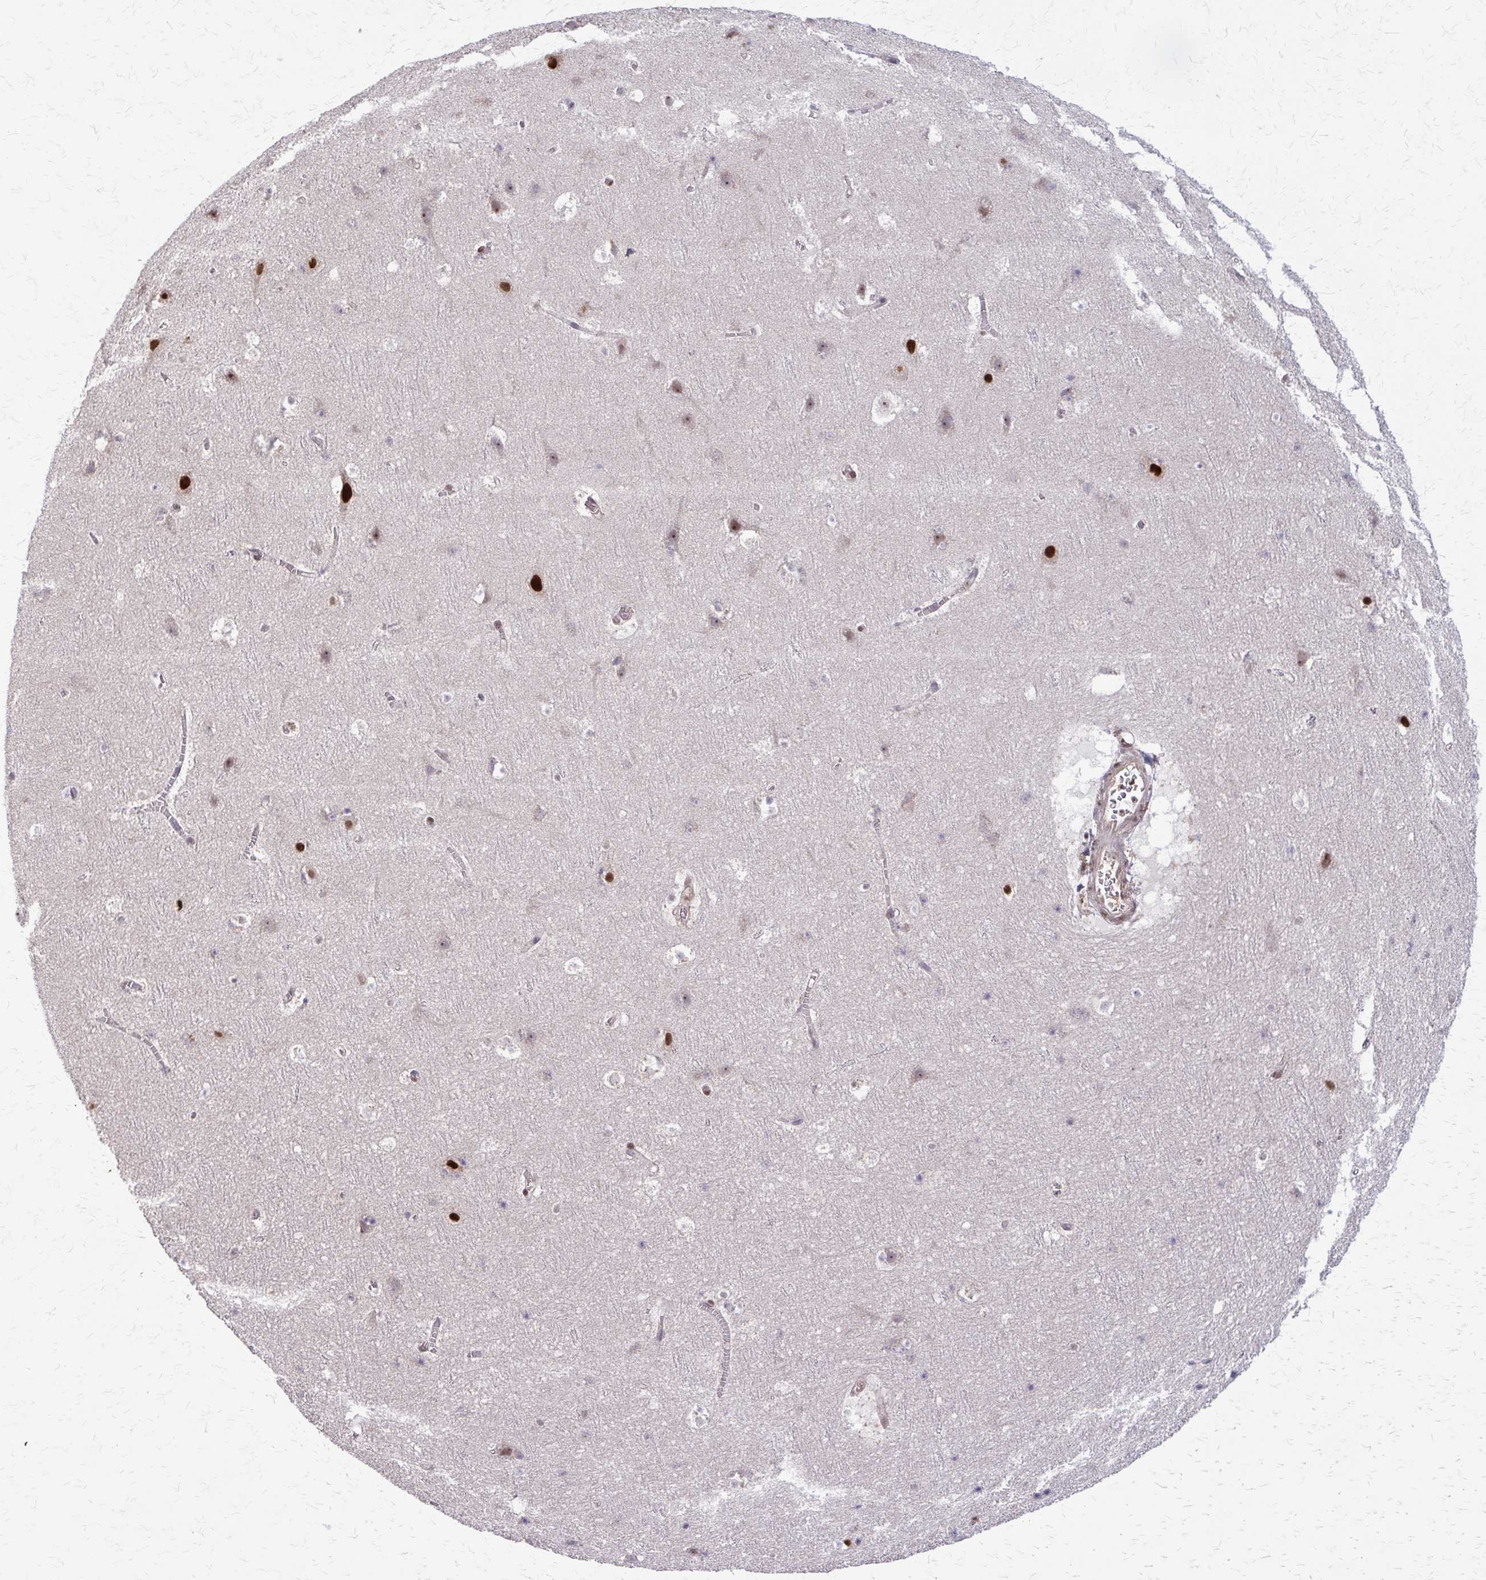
{"staining": {"intensity": "moderate", "quantity": "25%-75%", "location": "nuclear"}, "tissue": "cerebral cortex", "cell_type": "Endothelial cells", "image_type": "normal", "snomed": [{"axis": "morphology", "description": "Normal tissue, NOS"}, {"axis": "topography", "description": "Cerebral cortex"}], "caption": "This histopathology image demonstrates benign cerebral cortex stained with immunohistochemistry to label a protein in brown. The nuclear of endothelial cells show moderate positivity for the protein. Nuclei are counter-stained blue.", "gene": "TTF1", "patient": {"sex": "female", "age": 42}}